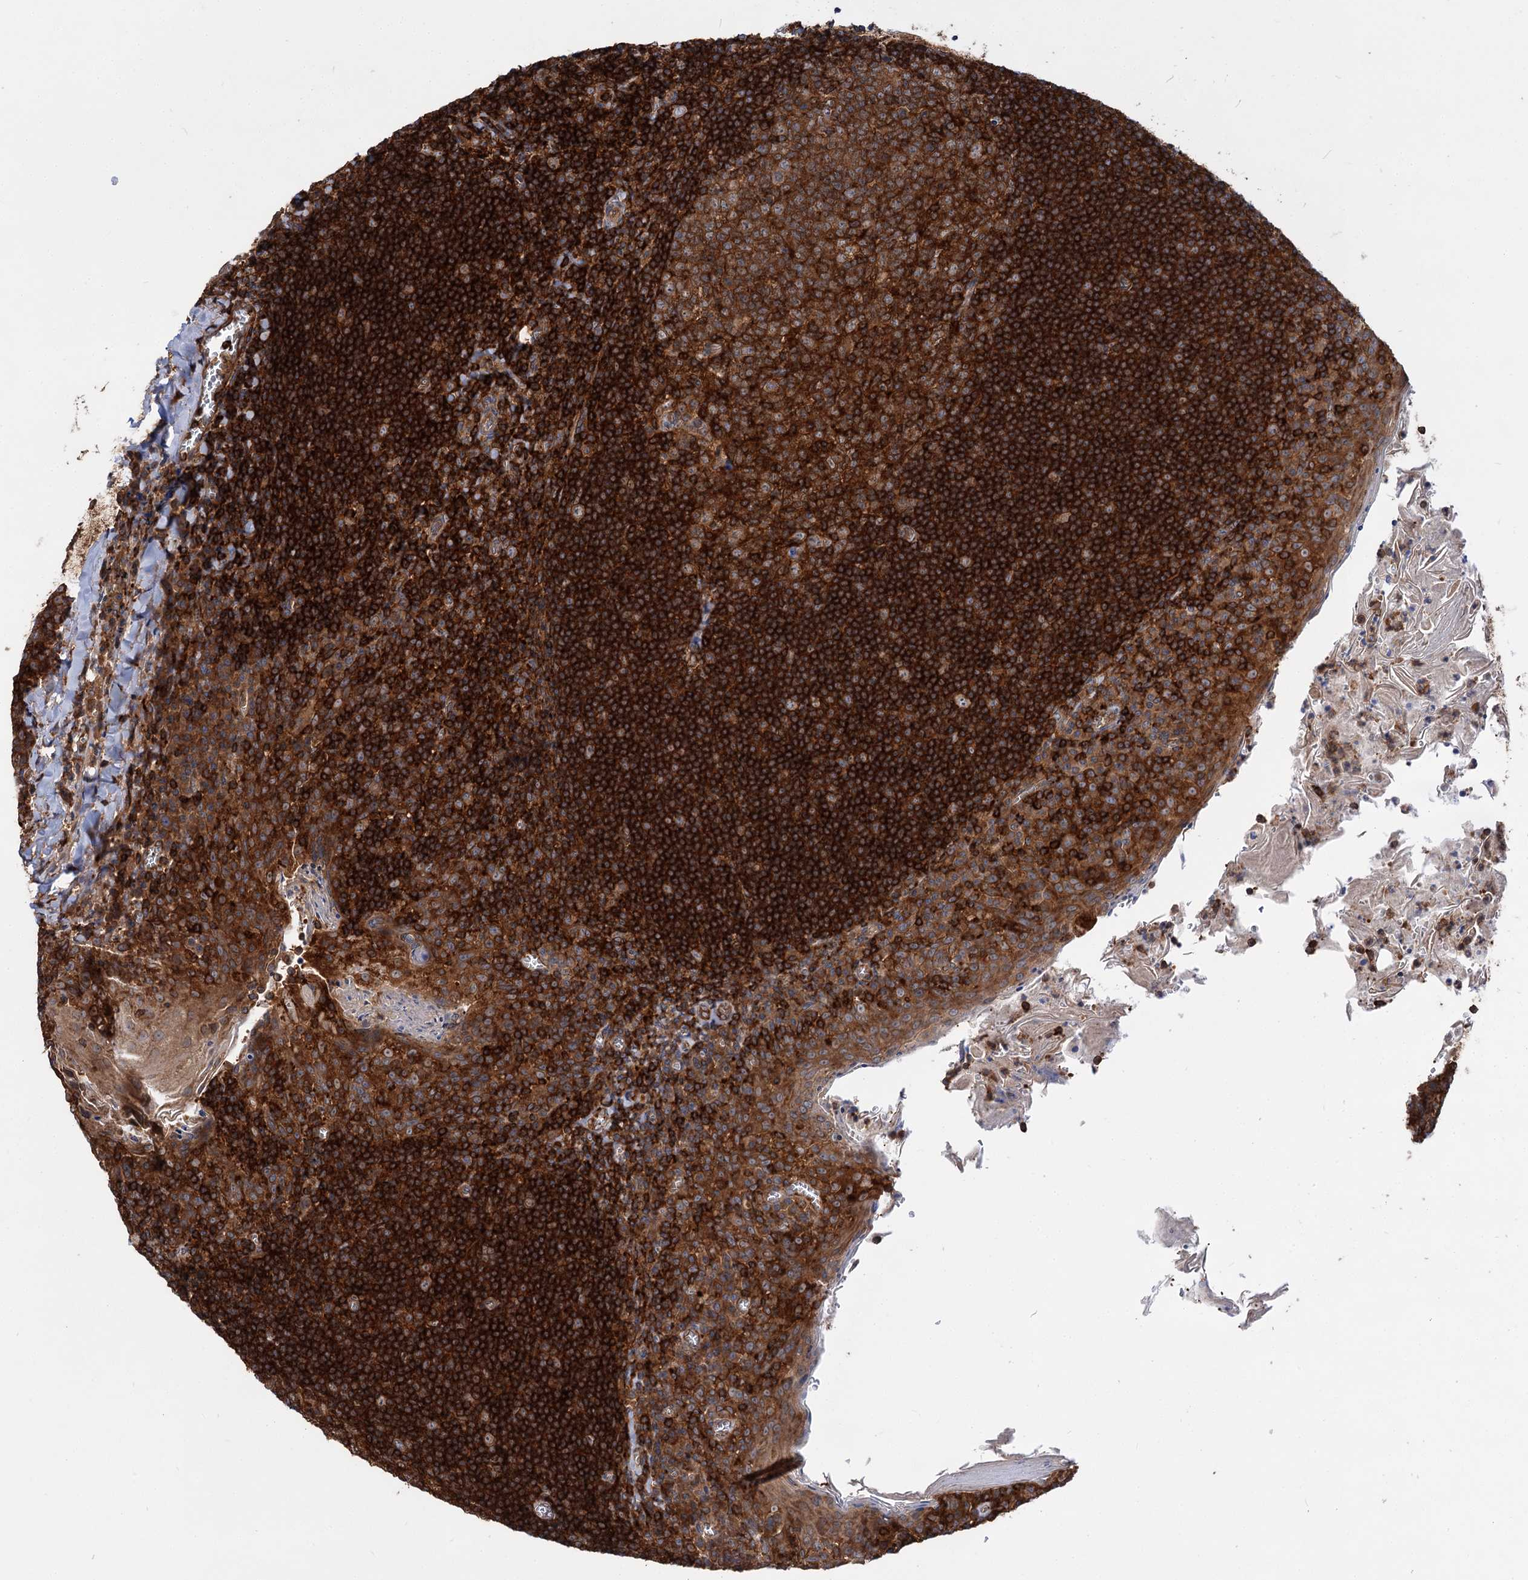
{"staining": {"intensity": "strong", "quantity": ">75%", "location": "cytoplasmic/membranous"}, "tissue": "tonsil", "cell_type": "Germinal center cells", "image_type": "normal", "snomed": [{"axis": "morphology", "description": "Normal tissue, NOS"}, {"axis": "topography", "description": "Tonsil"}], "caption": "Immunohistochemical staining of unremarkable tonsil reveals high levels of strong cytoplasmic/membranous positivity in approximately >75% of germinal center cells. The staining is performed using DAB brown chromogen to label protein expression. The nuclei are counter-stained blue using hematoxylin.", "gene": "PACS1", "patient": {"sex": "male", "age": 27}}